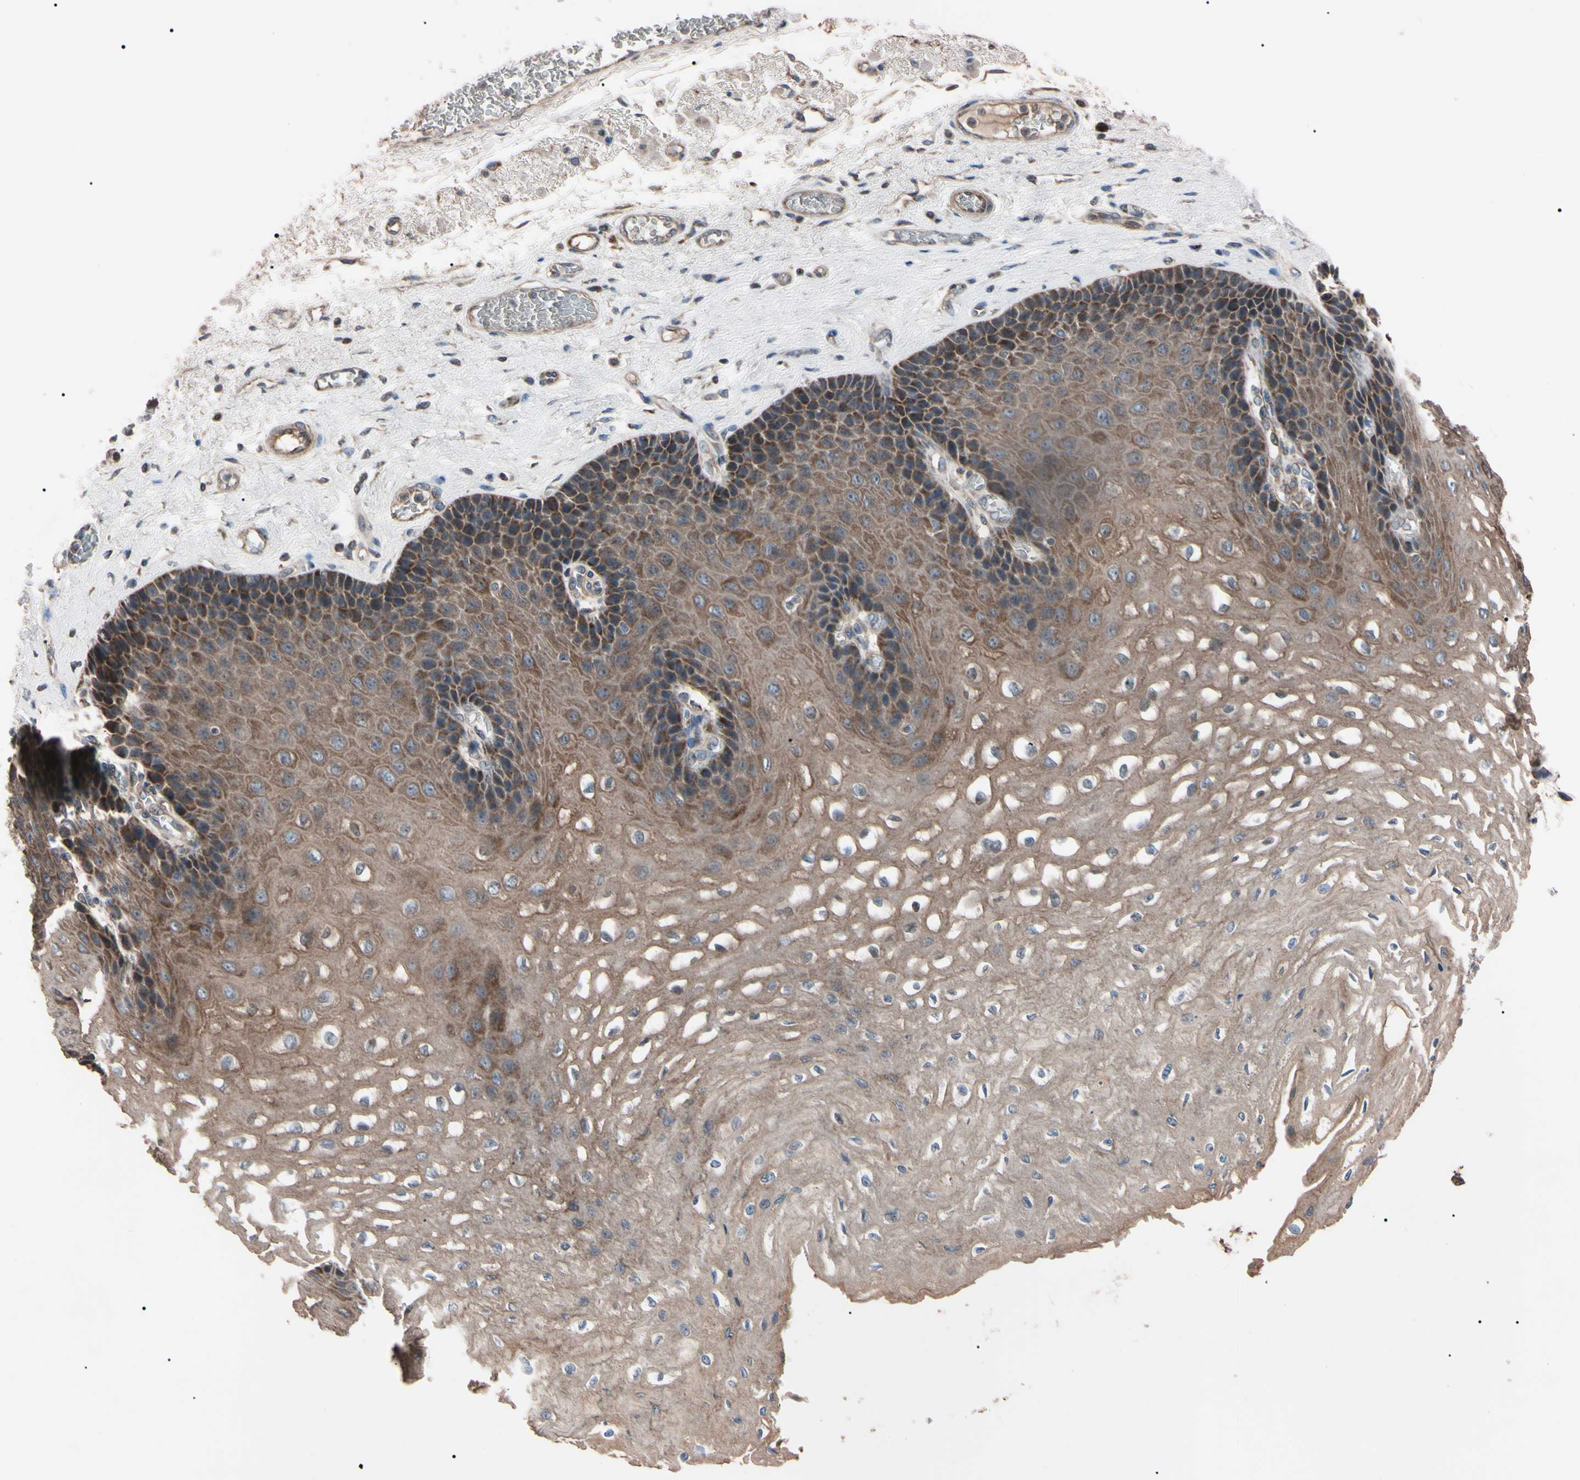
{"staining": {"intensity": "moderate", "quantity": ">75%", "location": "cytoplasmic/membranous"}, "tissue": "esophagus", "cell_type": "Squamous epithelial cells", "image_type": "normal", "snomed": [{"axis": "morphology", "description": "Normal tissue, NOS"}, {"axis": "topography", "description": "Esophagus"}], "caption": "Protein staining of normal esophagus displays moderate cytoplasmic/membranous staining in approximately >75% of squamous epithelial cells. The staining was performed using DAB (3,3'-diaminobenzidine), with brown indicating positive protein expression. Nuclei are stained blue with hematoxylin.", "gene": "TNFRSF1A", "patient": {"sex": "female", "age": 72}}